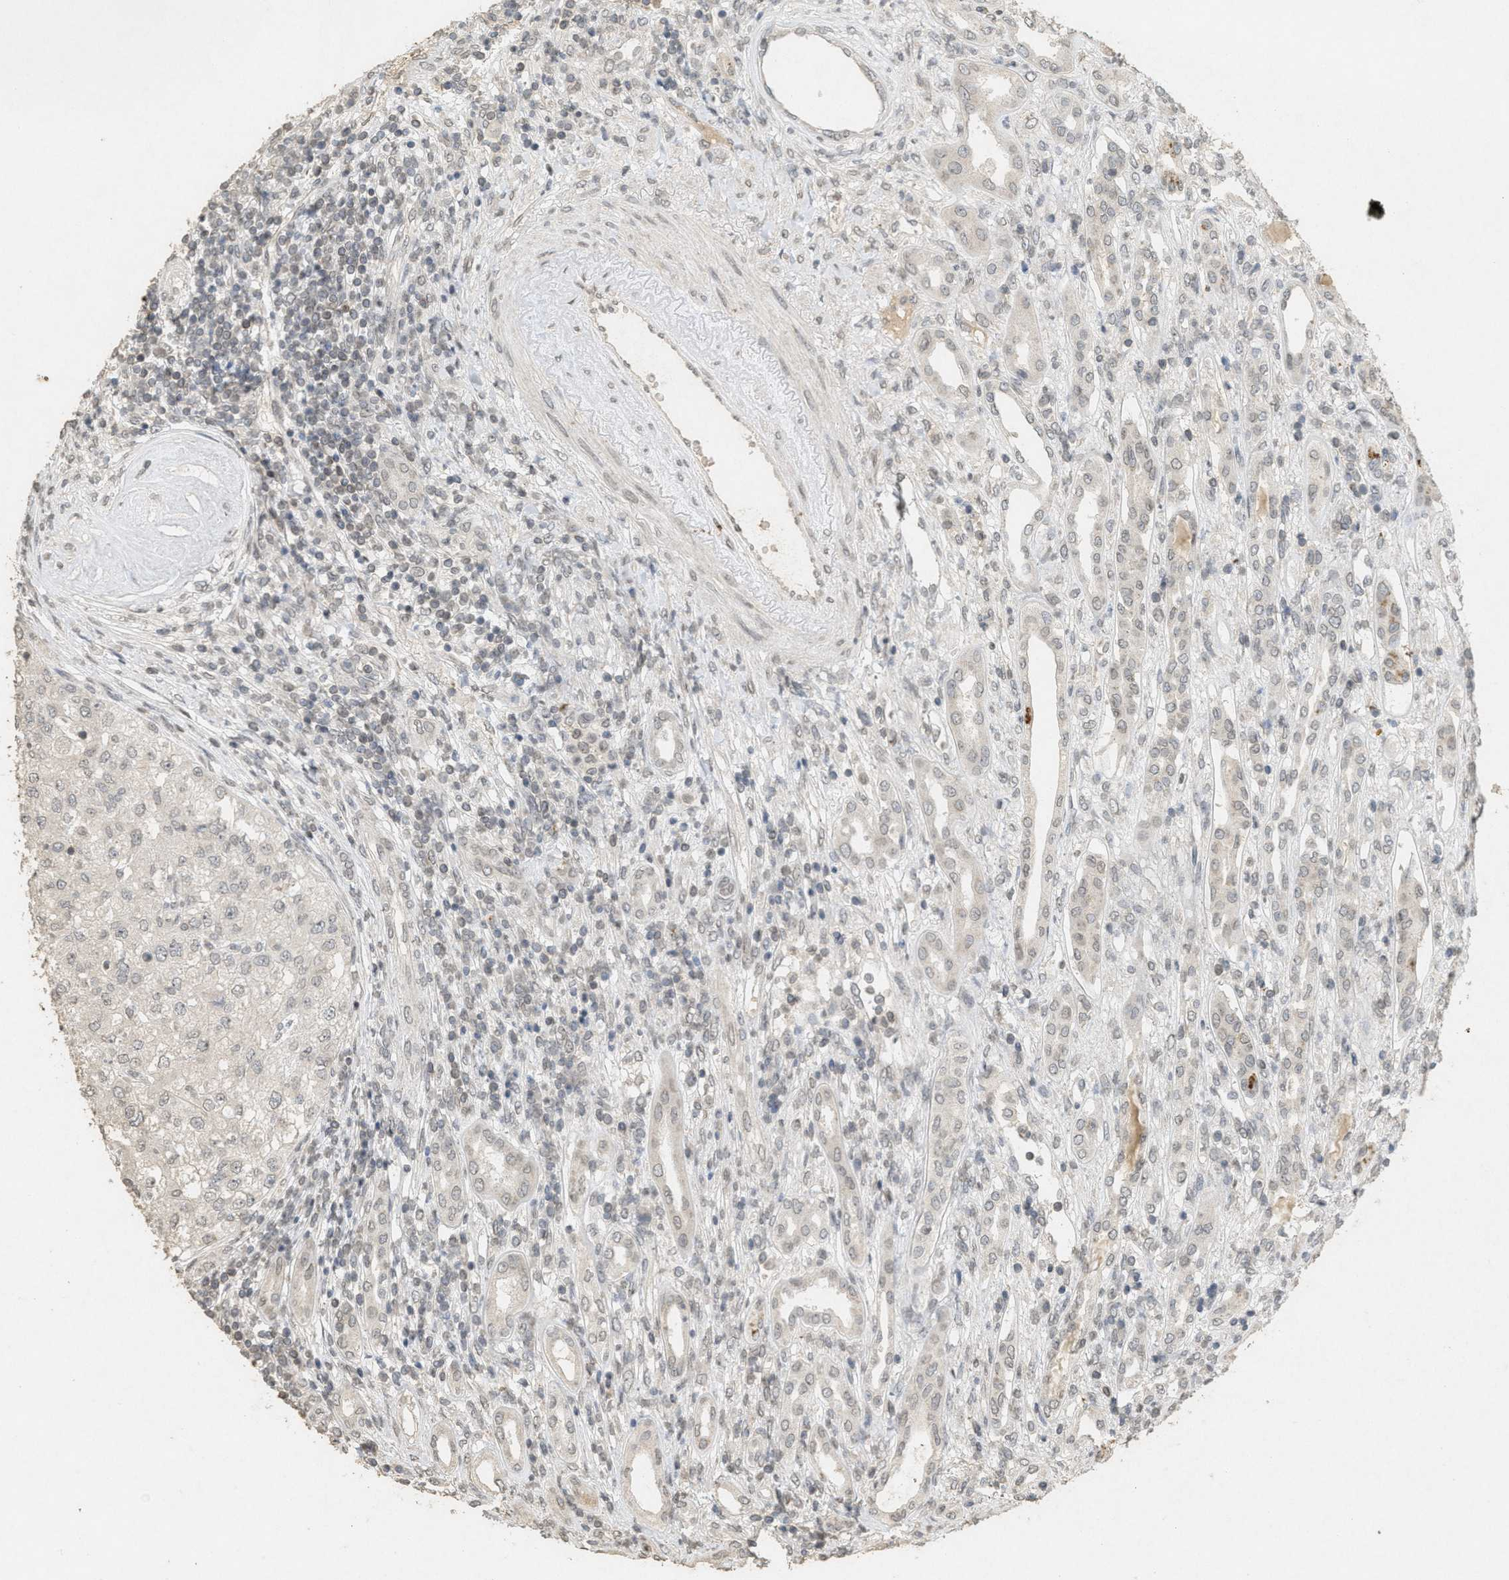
{"staining": {"intensity": "negative", "quantity": "none", "location": "none"}, "tissue": "renal cancer", "cell_type": "Tumor cells", "image_type": "cancer", "snomed": [{"axis": "morphology", "description": "Adenocarcinoma, NOS"}, {"axis": "topography", "description": "Kidney"}], "caption": "Photomicrograph shows no protein expression in tumor cells of renal cancer tissue.", "gene": "ABHD6", "patient": {"sex": "female", "age": 54}}